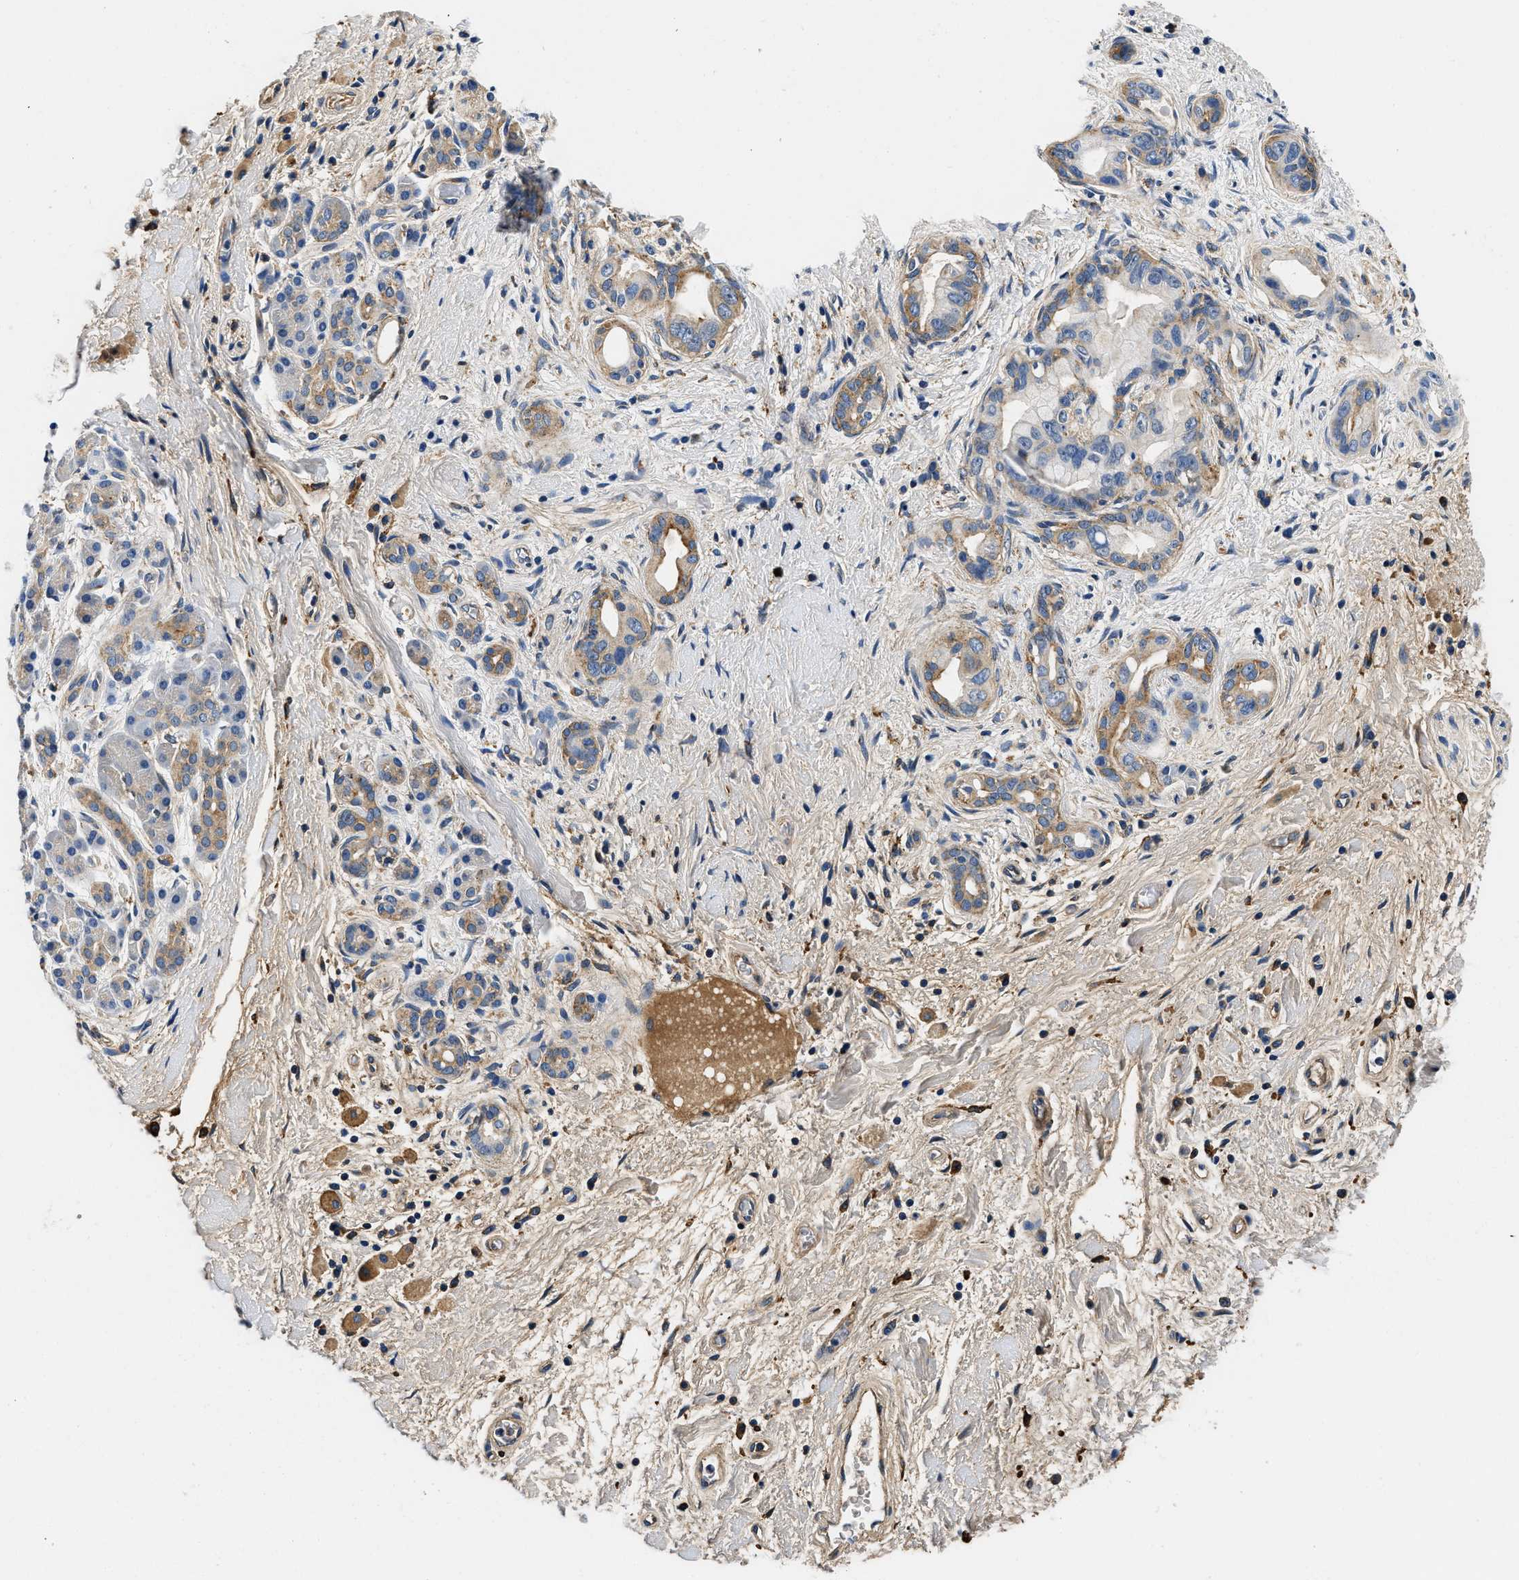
{"staining": {"intensity": "moderate", "quantity": "25%-75%", "location": "cytoplasmic/membranous"}, "tissue": "pancreatic cancer", "cell_type": "Tumor cells", "image_type": "cancer", "snomed": [{"axis": "morphology", "description": "Adenocarcinoma, NOS"}, {"axis": "topography", "description": "Pancreas"}], "caption": "Pancreatic cancer stained with a protein marker exhibits moderate staining in tumor cells.", "gene": "ZFAND3", "patient": {"sex": "male", "age": 55}}